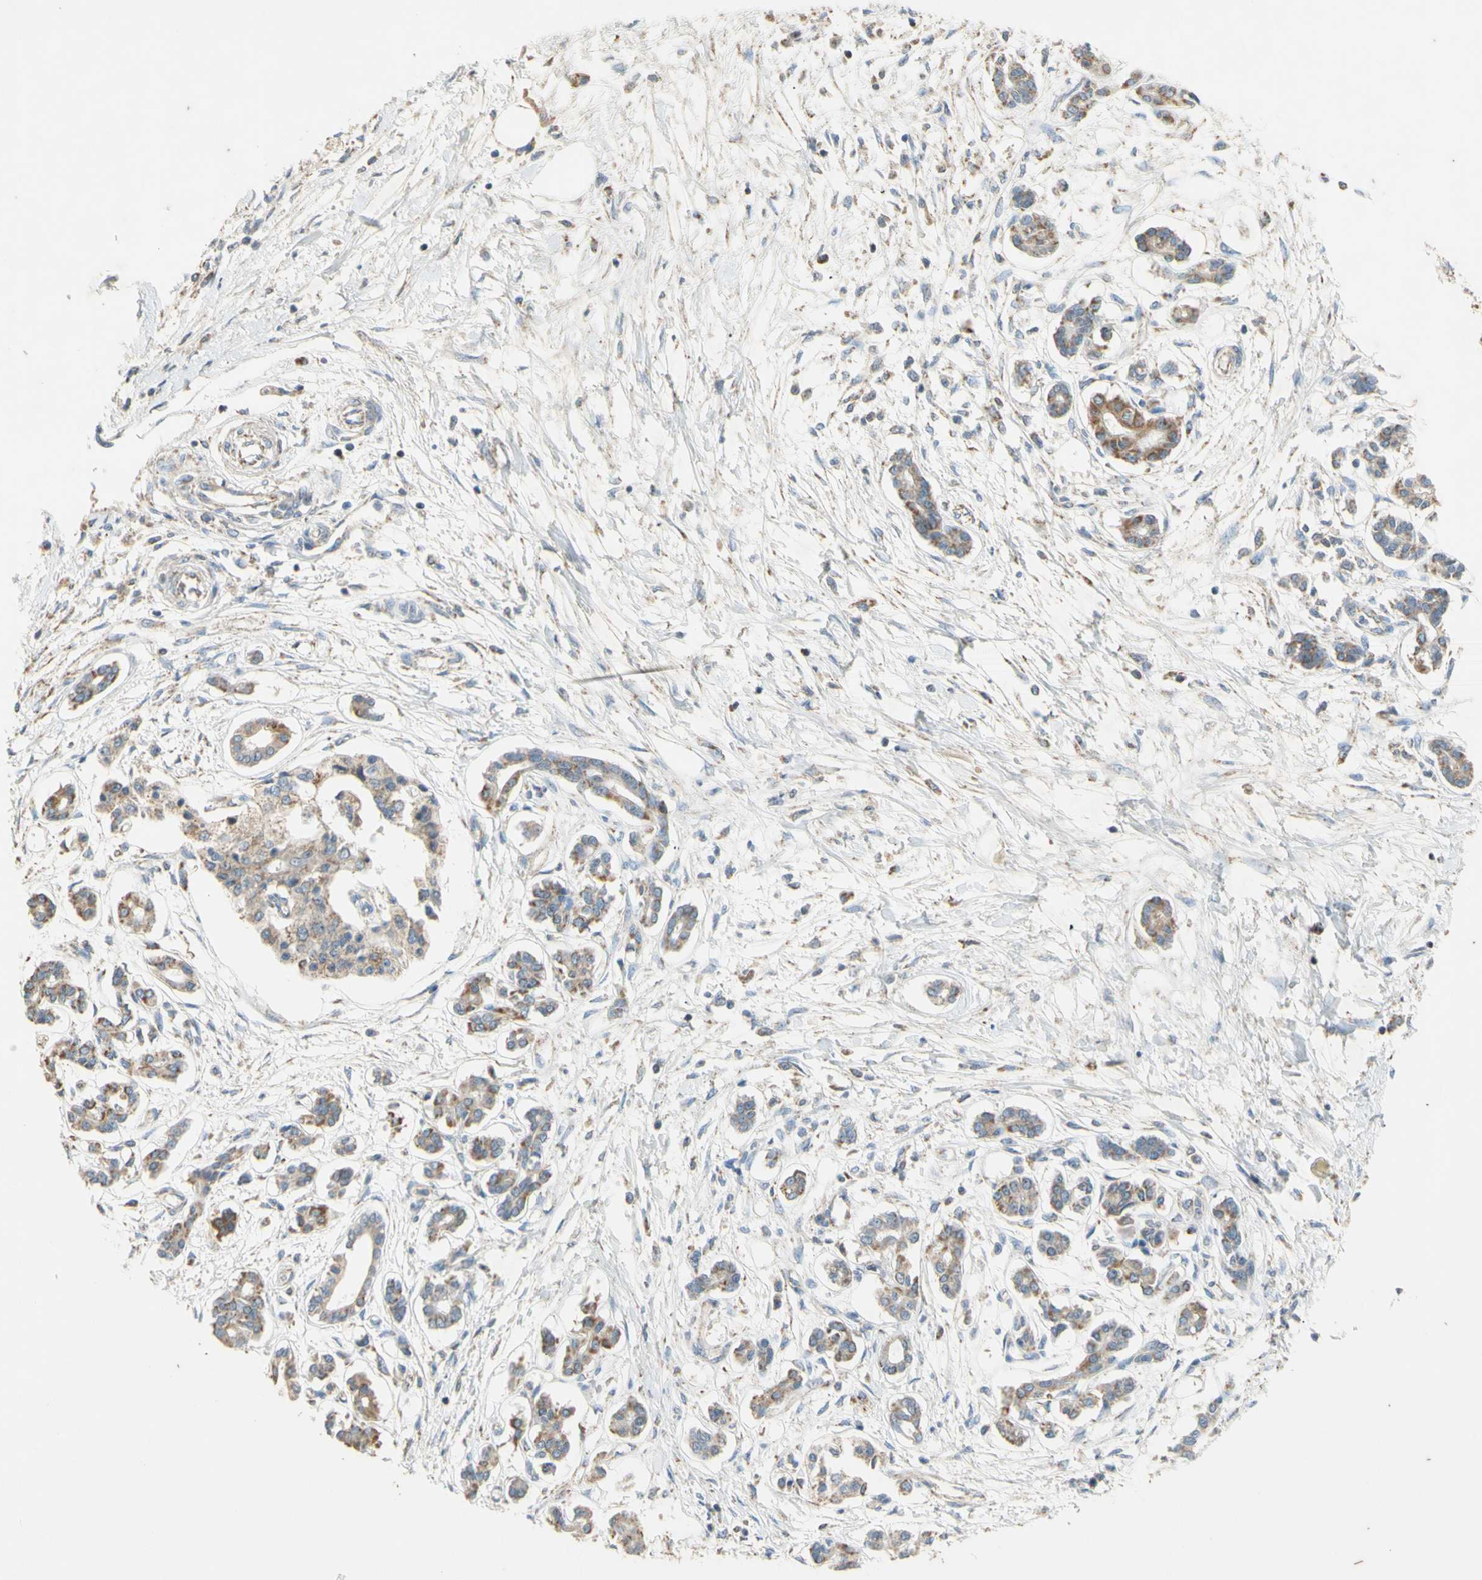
{"staining": {"intensity": "moderate", "quantity": ">75%", "location": "cytoplasmic/membranous"}, "tissue": "pancreatic cancer", "cell_type": "Tumor cells", "image_type": "cancer", "snomed": [{"axis": "morphology", "description": "Adenocarcinoma, NOS"}, {"axis": "topography", "description": "Pancreas"}], "caption": "Human pancreatic cancer stained with a brown dye displays moderate cytoplasmic/membranous positive staining in approximately >75% of tumor cells.", "gene": "PTGIS", "patient": {"sex": "male", "age": 56}}